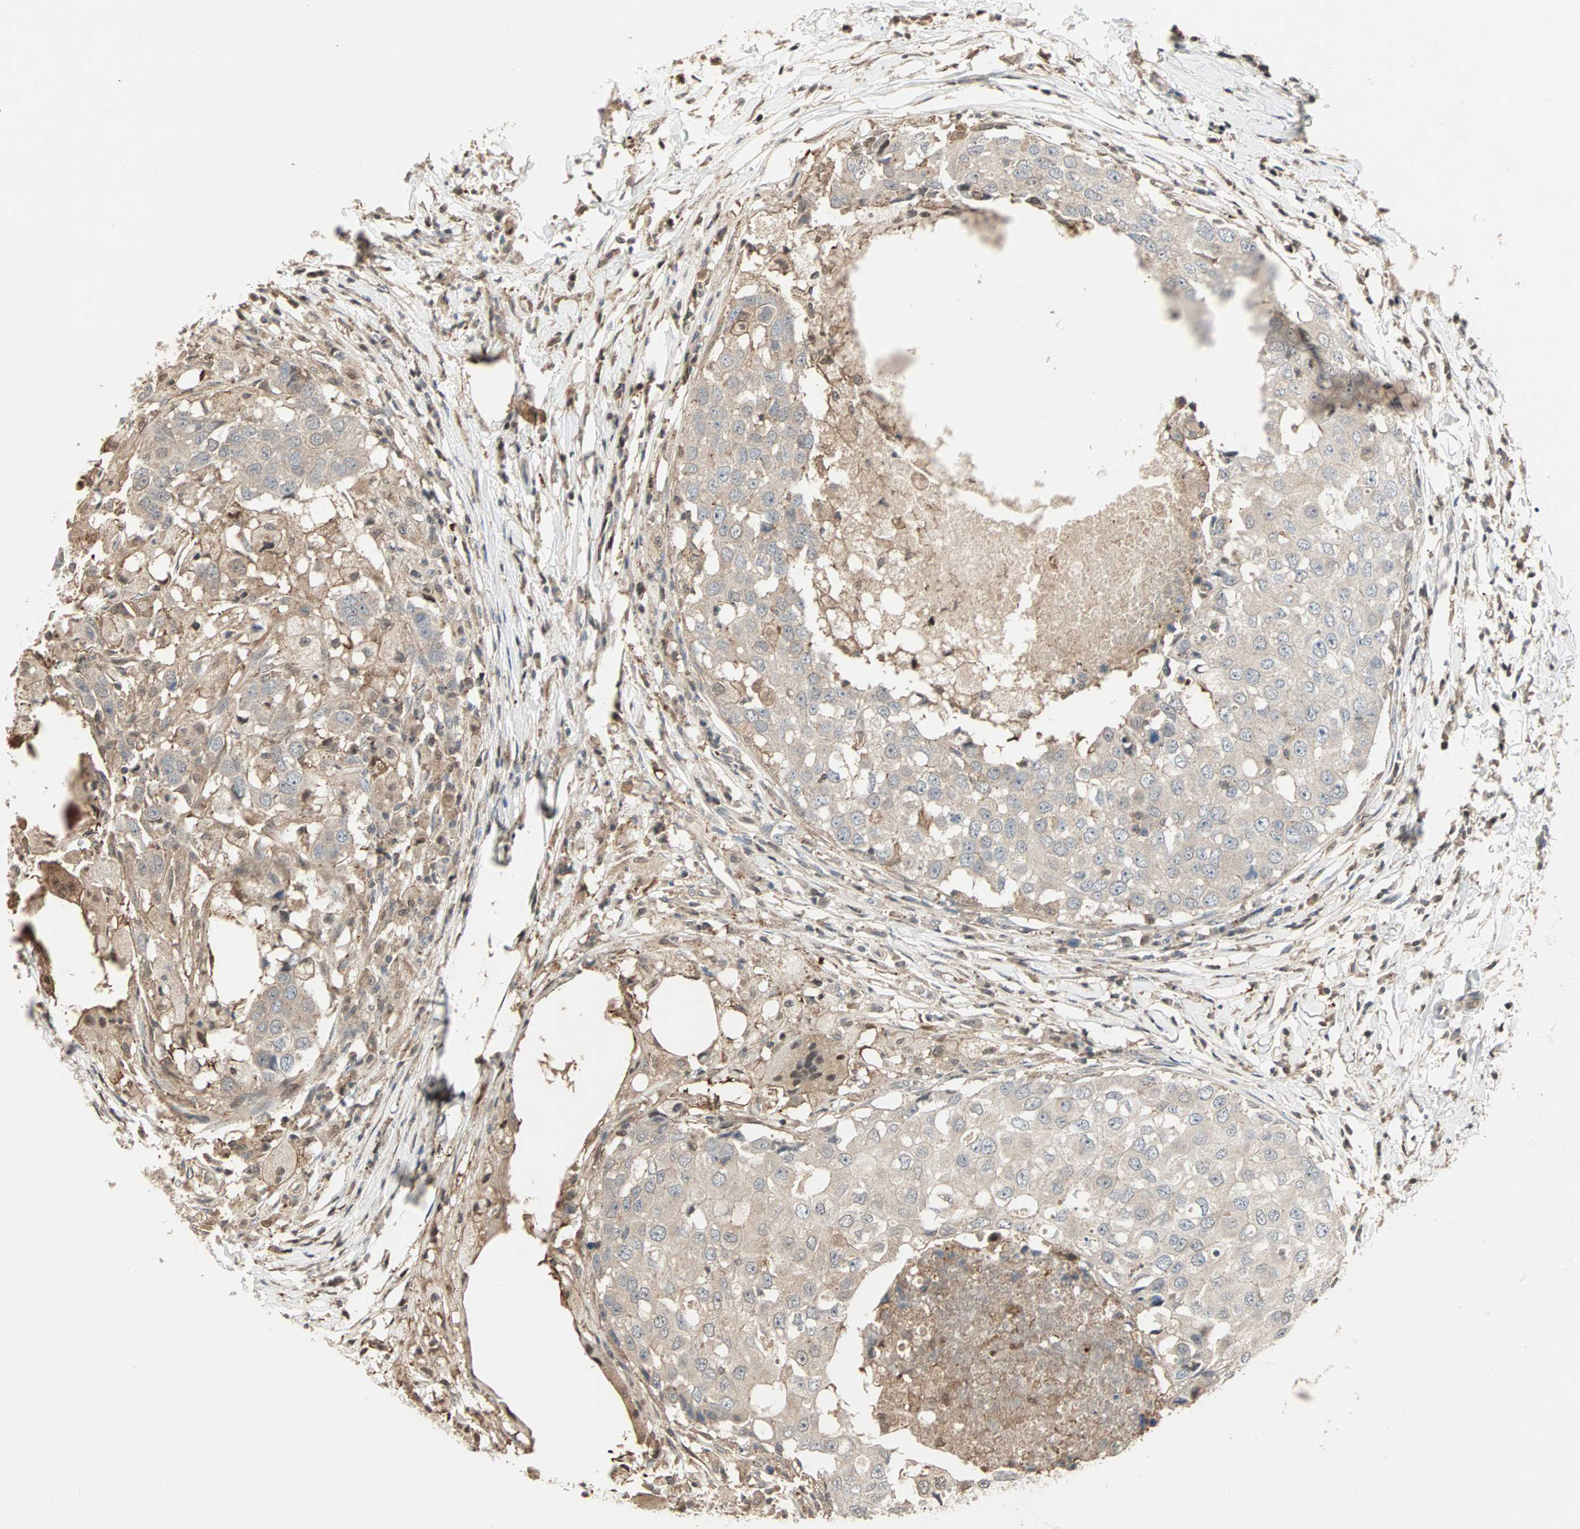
{"staining": {"intensity": "weak", "quantity": ">75%", "location": "cytoplasmic/membranous"}, "tissue": "breast cancer", "cell_type": "Tumor cells", "image_type": "cancer", "snomed": [{"axis": "morphology", "description": "Duct carcinoma"}, {"axis": "topography", "description": "Breast"}], "caption": "About >75% of tumor cells in breast cancer show weak cytoplasmic/membranous protein expression as visualized by brown immunohistochemical staining.", "gene": "DRG2", "patient": {"sex": "female", "age": 27}}